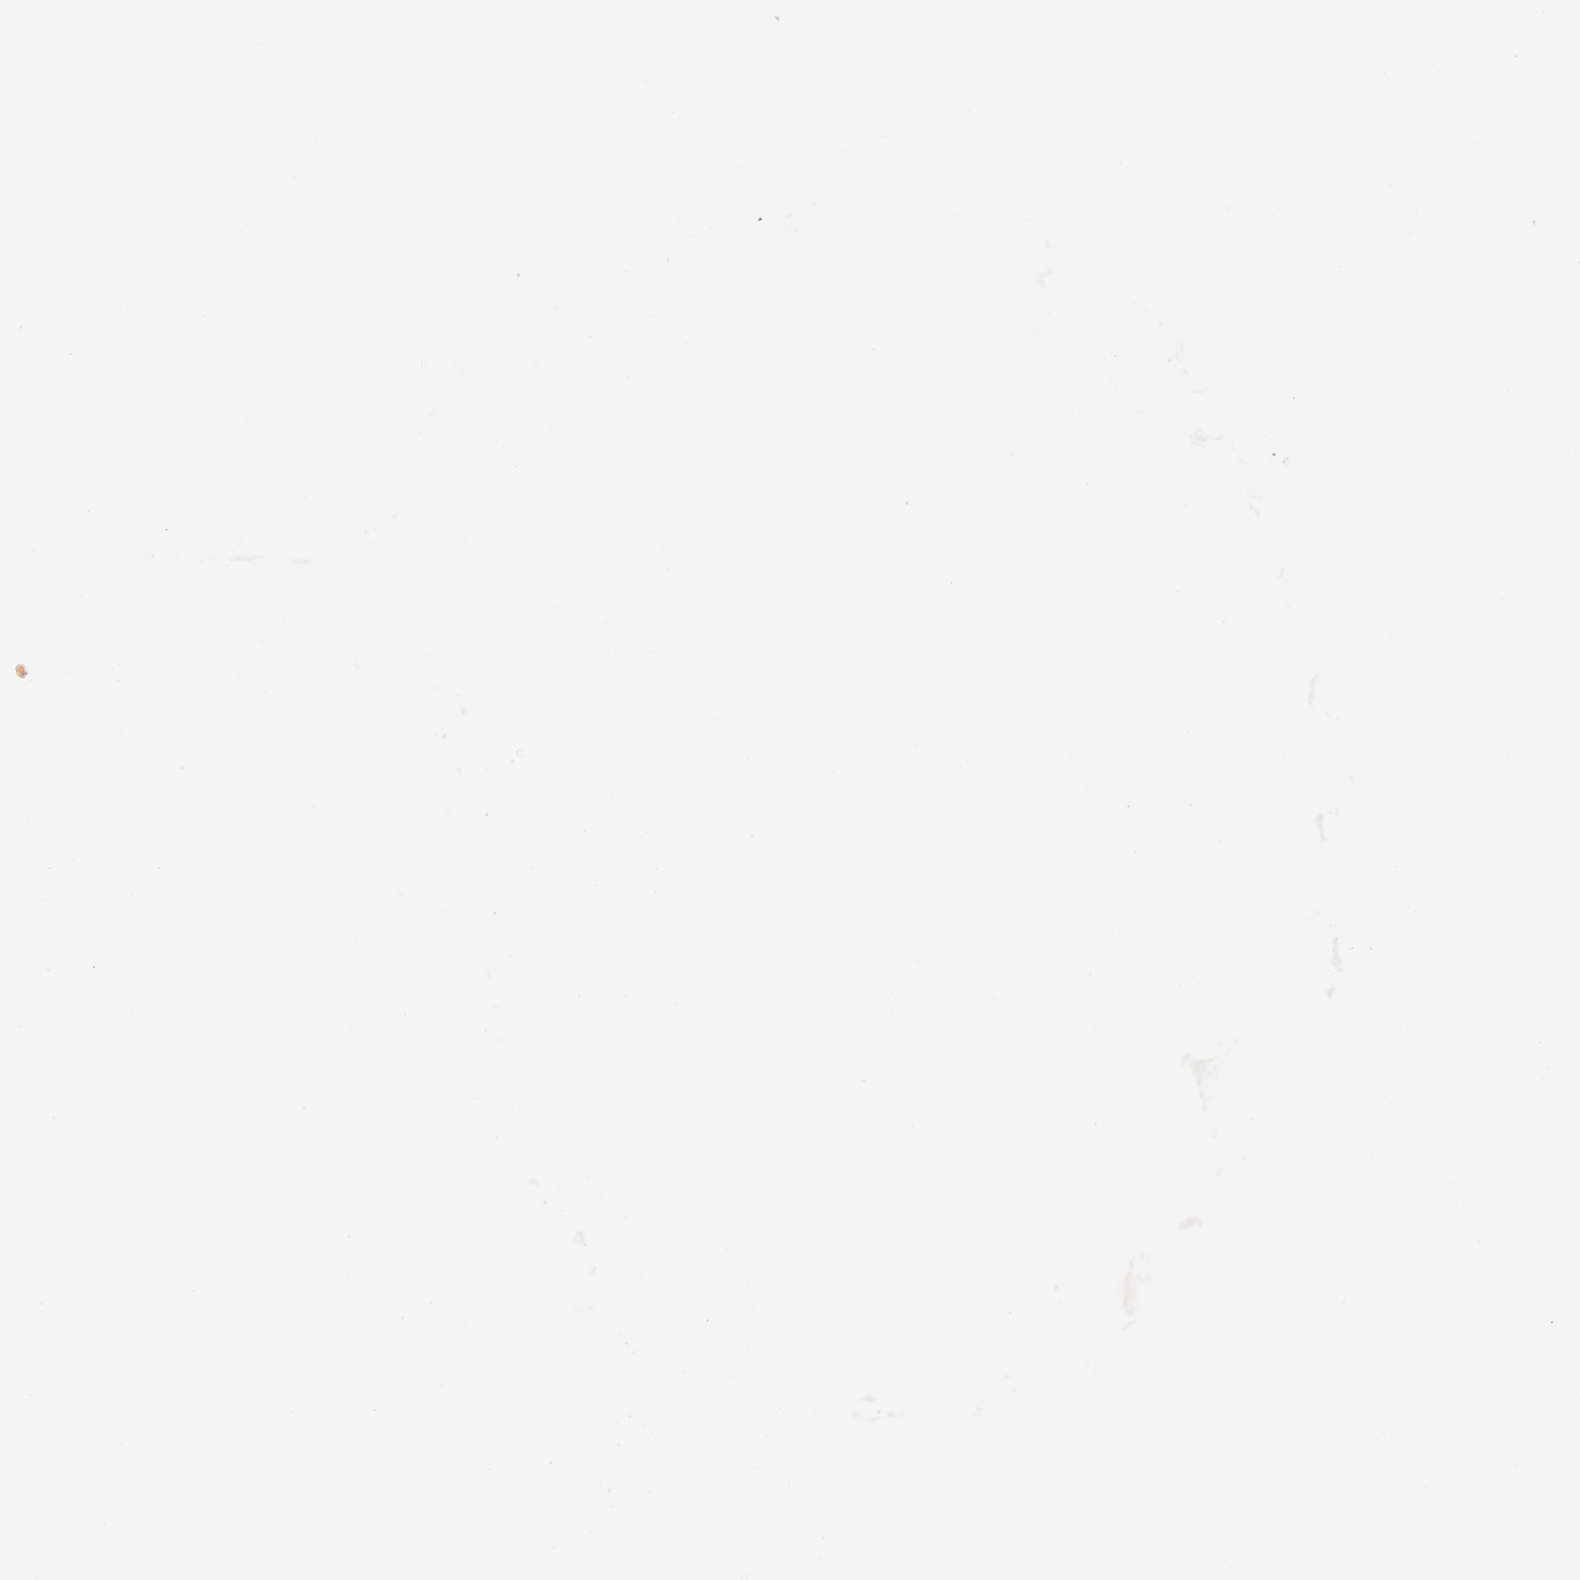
{"staining": {"intensity": "strong", "quantity": ">75%", "location": "nuclear"}, "tissue": "pancreas", "cell_type": "Exocrine glandular cells", "image_type": "normal", "snomed": [{"axis": "morphology", "description": "Normal tissue, NOS"}, {"axis": "topography", "description": "Pancreas"}], "caption": "Strong nuclear staining for a protein is seen in approximately >75% of exocrine glandular cells of unremarkable pancreas using immunohistochemistry (IHC).", "gene": "HMGB1", "patient": {"sex": "female", "age": 35}}